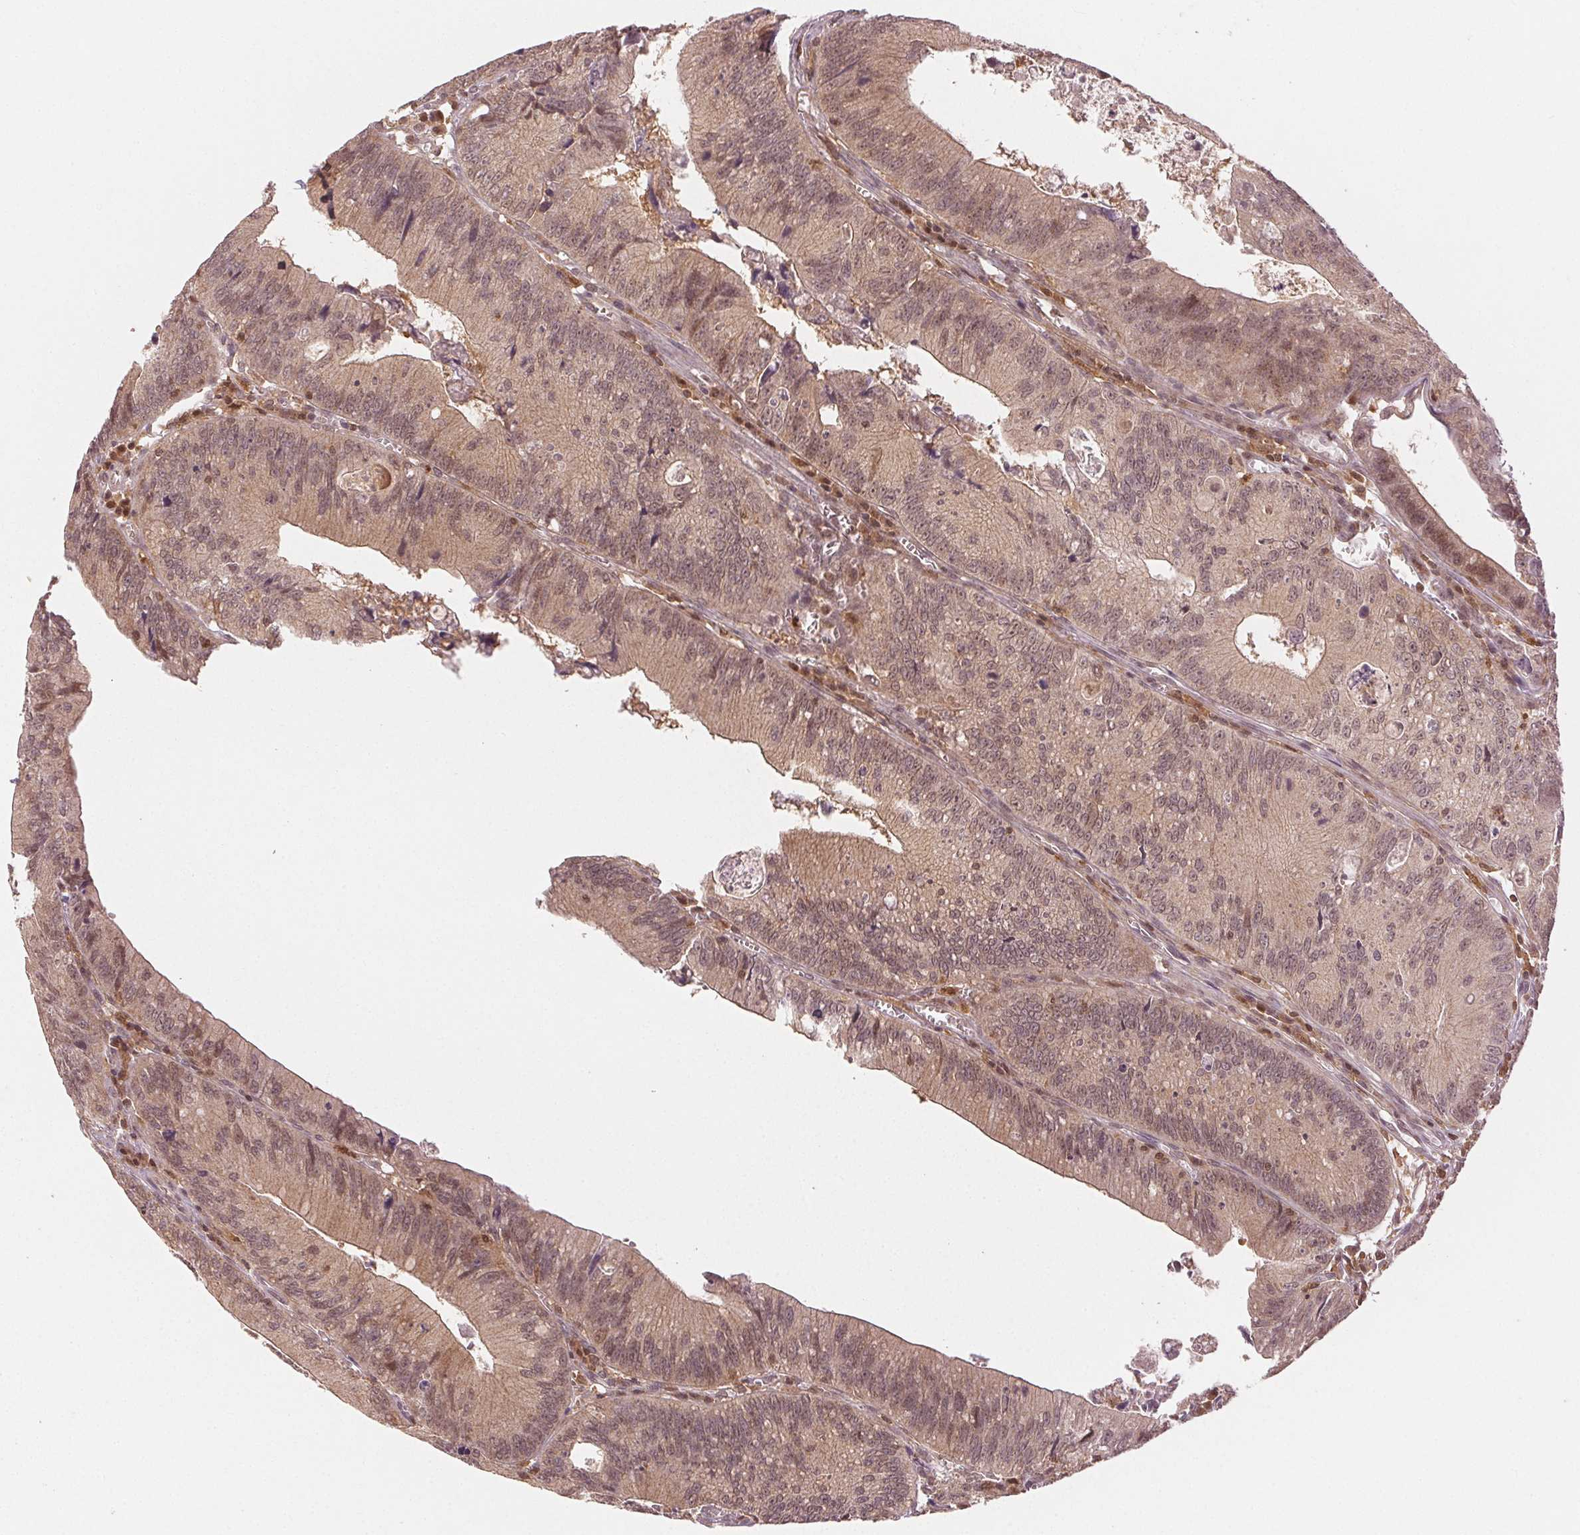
{"staining": {"intensity": "weak", "quantity": ">75%", "location": "cytoplasmic/membranous,nuclear"}, "tissue": "colorectal cancer", "cell_type": "Tumor cells", "image_type": "cancer", "snomed": [{"axis": "morphology", "description": "Adenocarcinoma, NOS"}, {"axis": "topography", "description": "Rectum"}], "caption": "Protein staining by IHC reveals weak cytoplasmic/membranous and nuclear staining in about >75% of tumor cells in colorectal cancer (adenocarcinoma).", "gene": "MAPK14", "patient": {"sex": "female", "age": 81}}